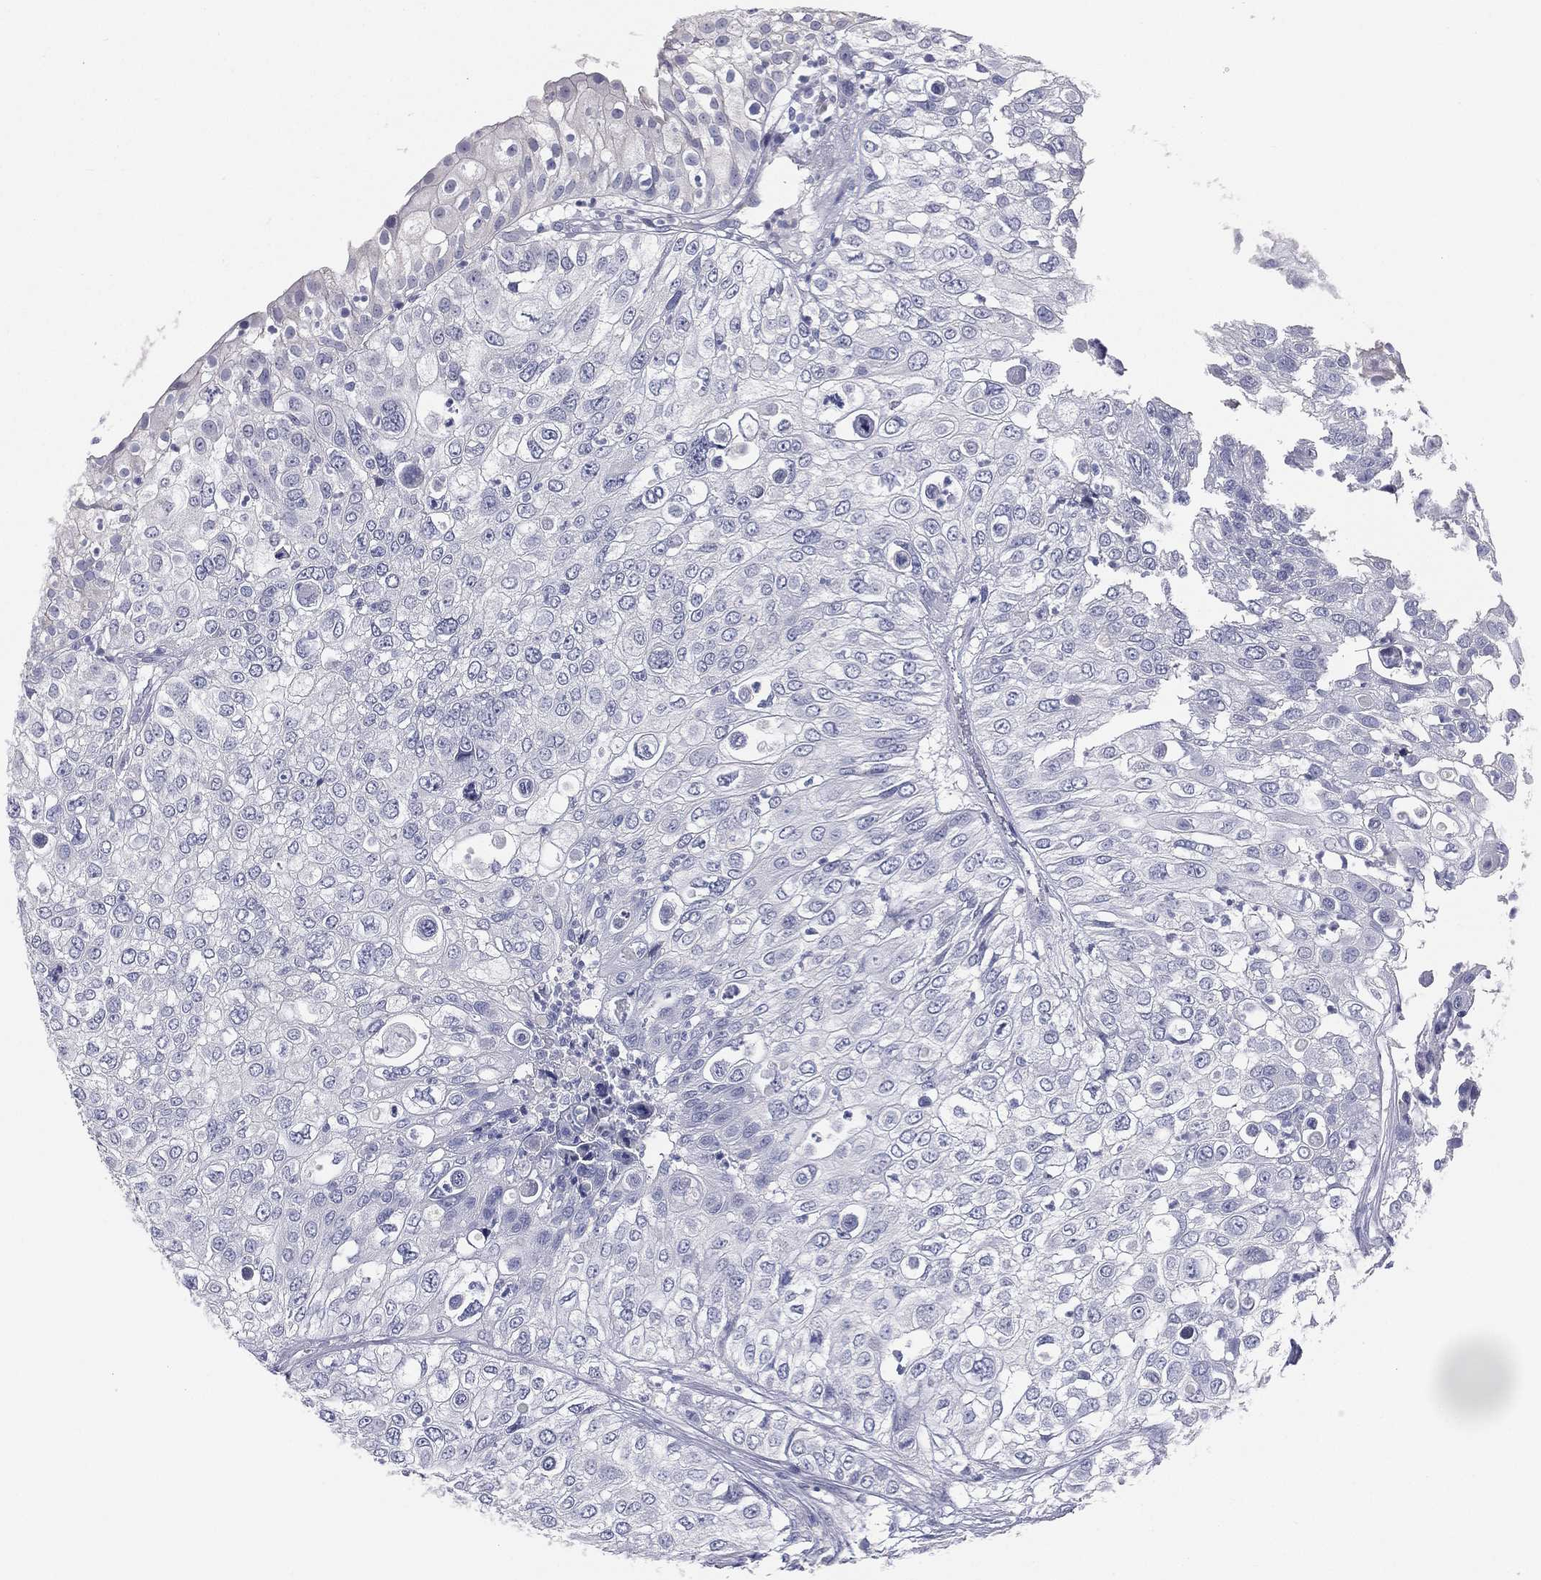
{"staining": {"intensity": "negative", "quantity": "none", "location": "none"}, "tissue": "urothelial cancer", "cell_type": "Tumor cells", "image_type": "cancer", "snomed": [{"axis": "morphology", "description": "Urothelial carcinoma, High grade"}, {"axis": "topography", "description": "Urinary bladder"}], "caption": "Histopathology image shows no protein positivity in tumor cells of urothelial carcinoma (high-grade) tissue.", "gene": "STK31", "patient": {"sex": "female", "age": 79}}